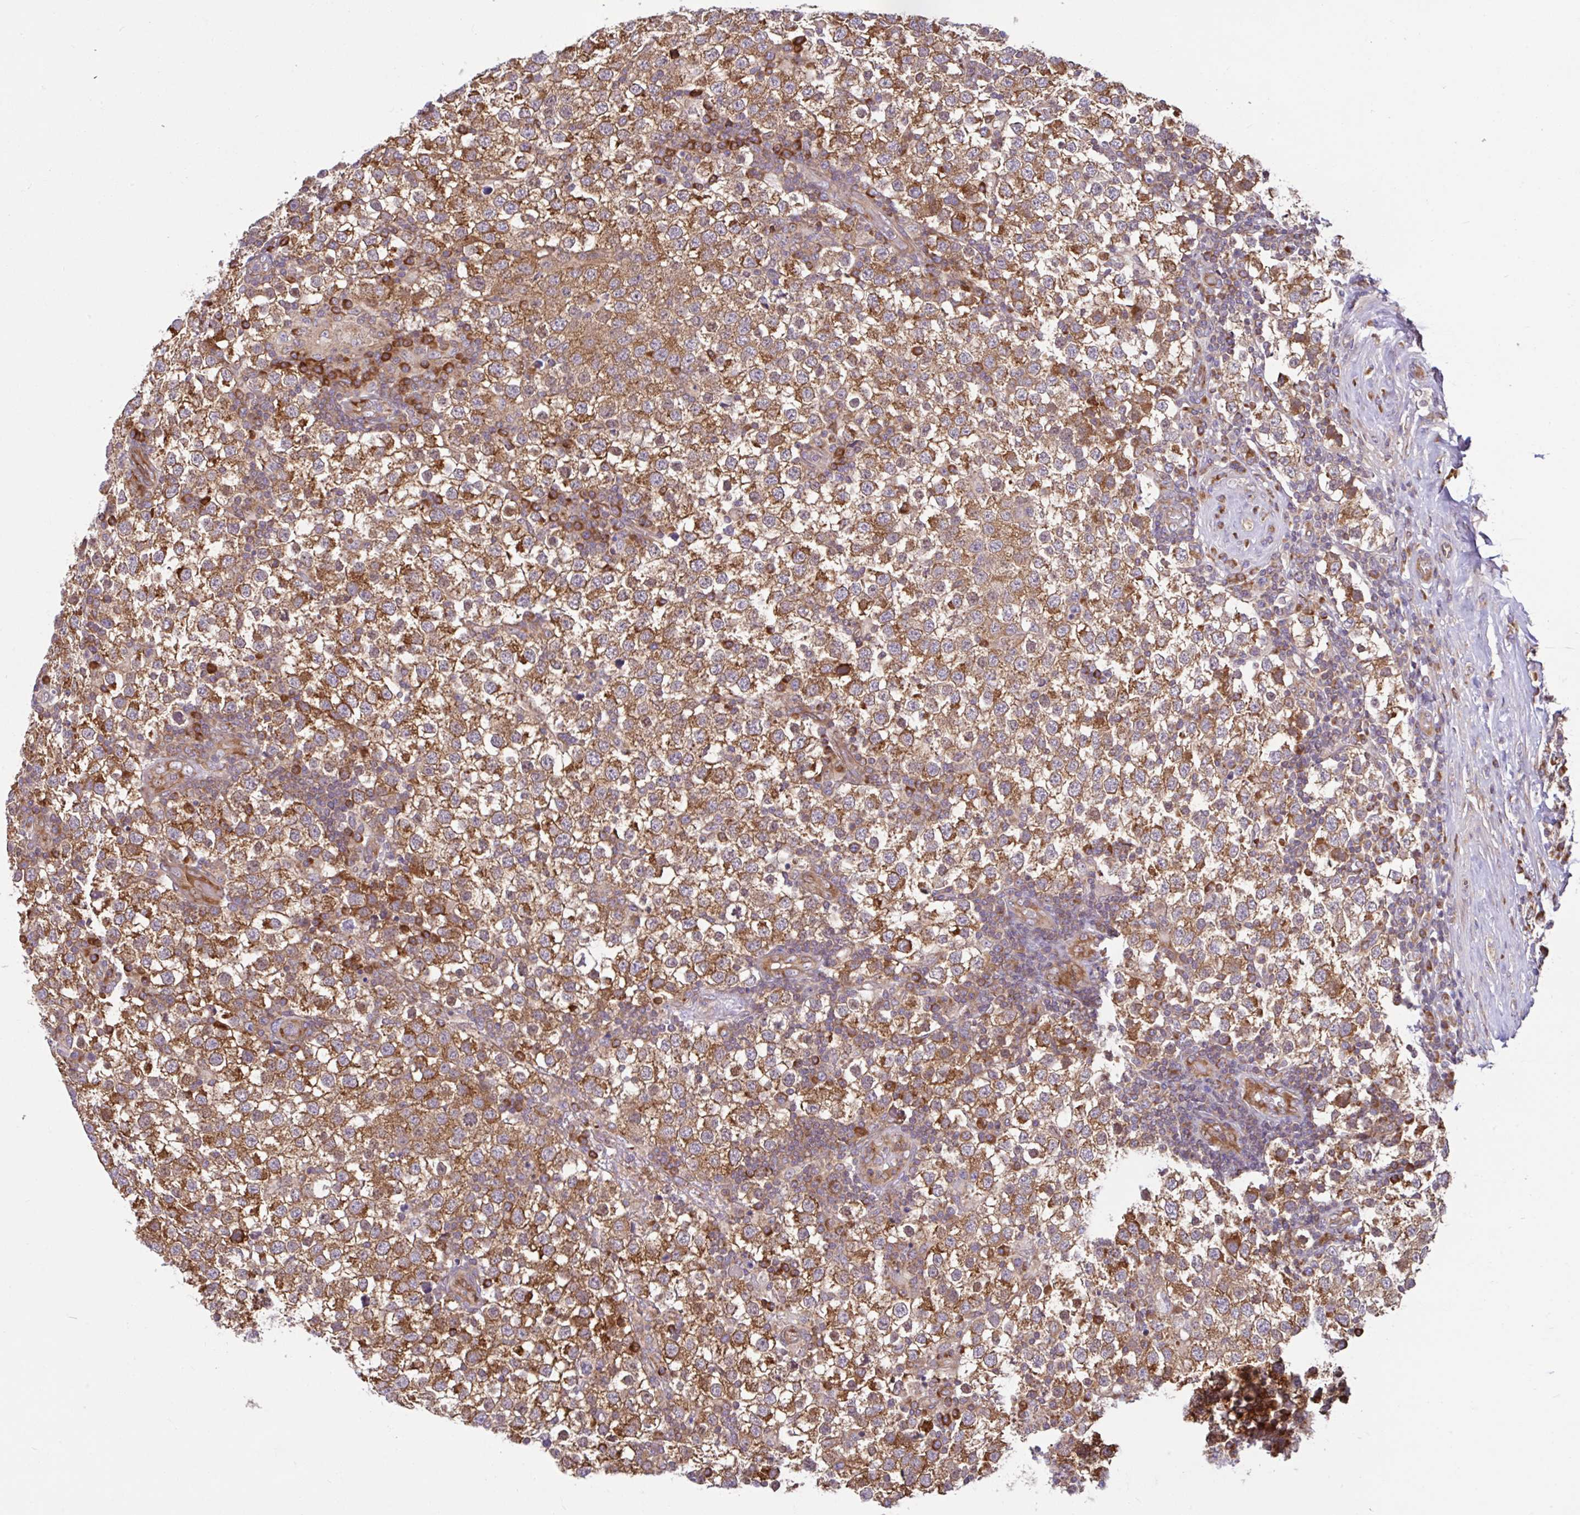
{"staining": {"intensity": "moderate", "quantity": ">75%", "location": "cytoplasmic/membranous"}, "tissue": "testis cancer", "cell_type": "Tumor cells", "image_type": "cancer", "snomed": [{"axis": "morphology", "description": "Seminoma, NOS"}, {"axis": "topography", "description": "Testis"}], "caption": "Brown immunohistochemical staining in human testis seminoma shows moderate cytoplasmic/membranous expression in about >75% of tumor cells.", "gene": "NTPCR", "patient": {"sex": "male", "age": 34}}